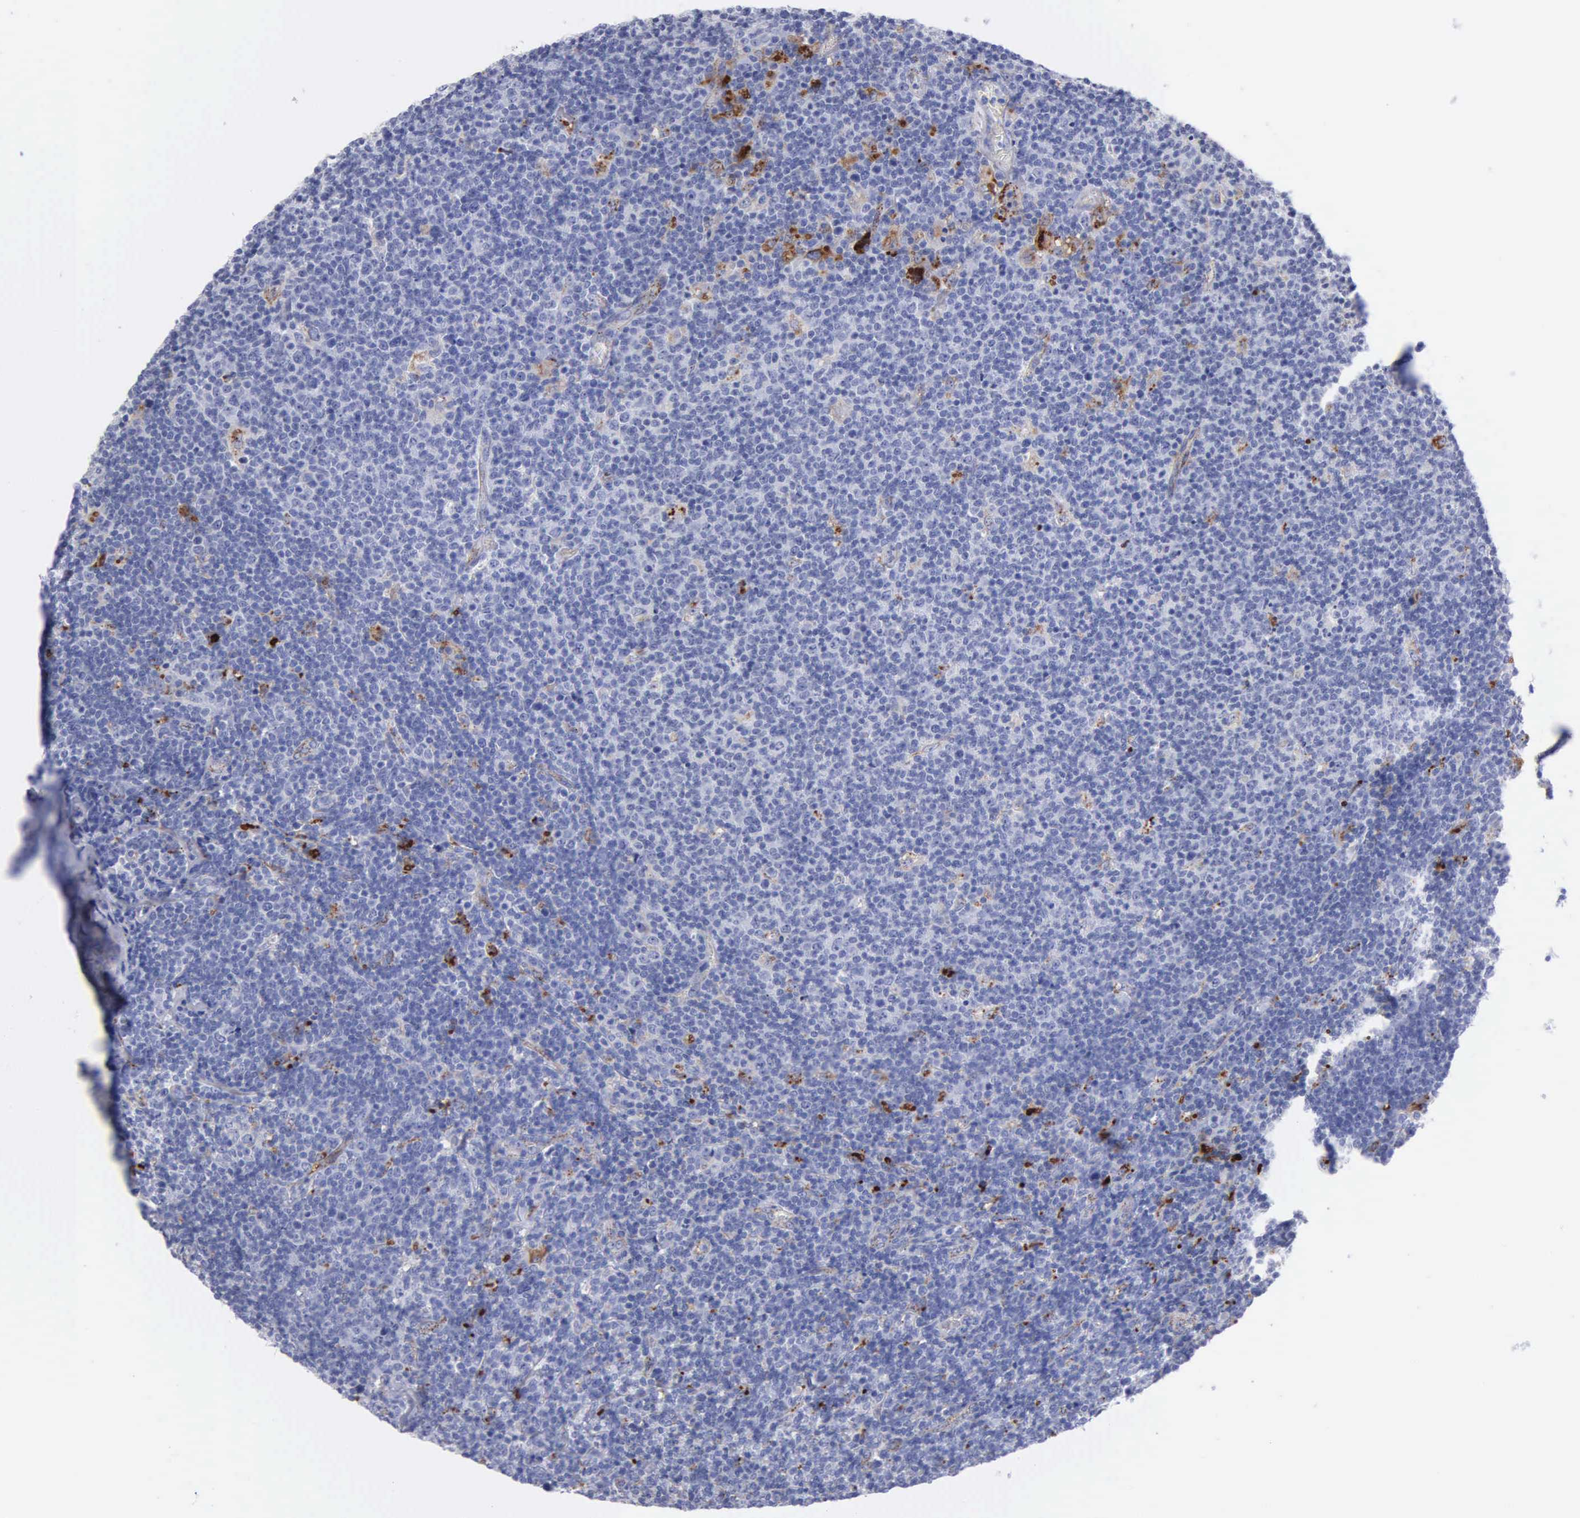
{"staining": {"intensity": "negative", "quantity": "none", "location": "none"}, "tissue": "lymphoma", "cell_type": "Tumor cells", "image_type": "cancer", "snomed": [{"axis": "morphology", "description": "Malignant lymphoma, non-Hodgkin's type, Low grade"}, {"axis": "topography", "description": "Lymph node"}], "caption": "This micrograph is of lymphoma stained with immunohistochemistry (IHC) to label a protein in brown with the nuclei are counter-stained blue. There is no expression in tumor cells.", "gene": "CTSL", "patient": {"sex": "male", "age": 74}}